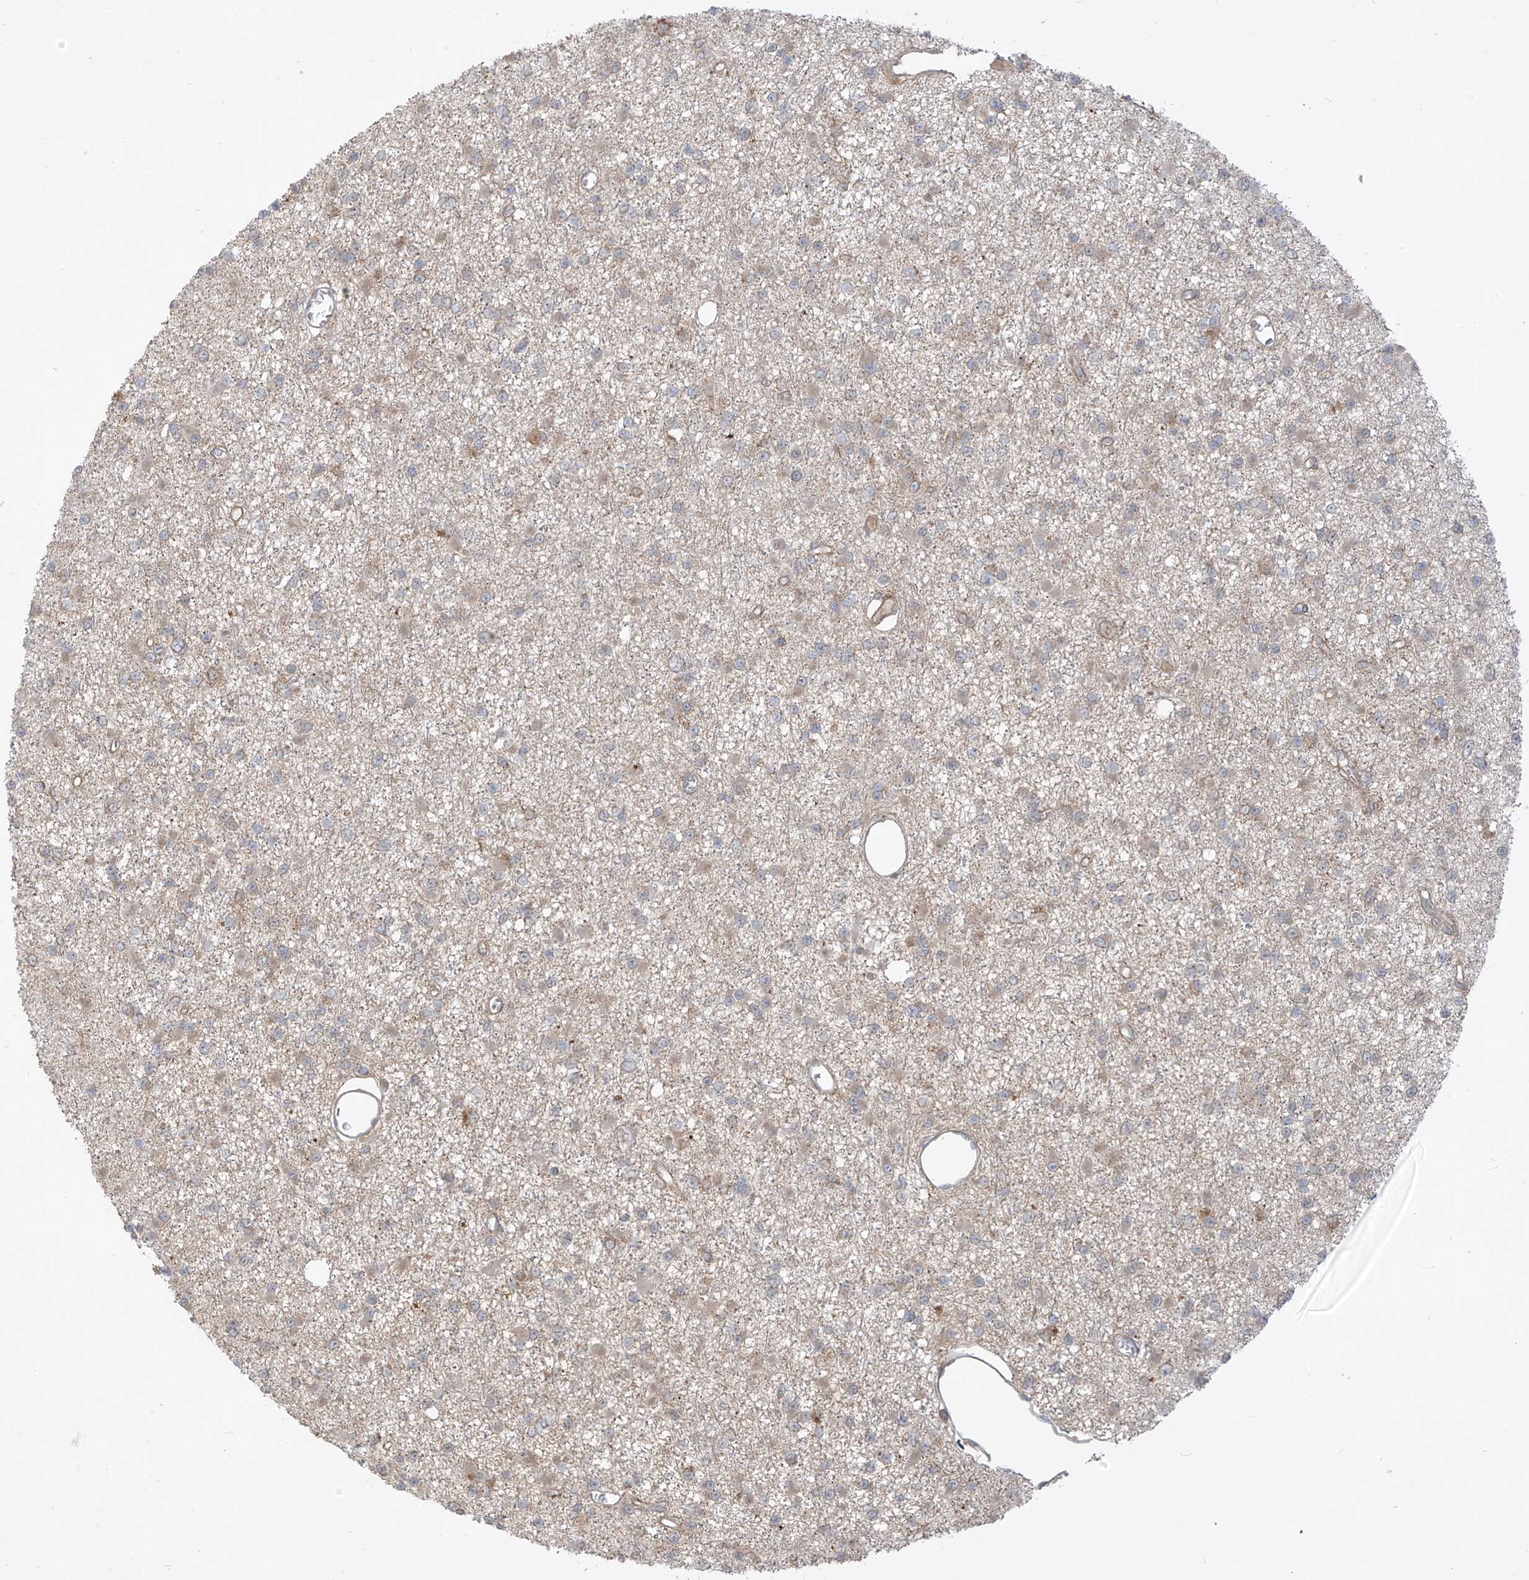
{"staining": {"intensity": "weak", "quantity": "25%-75%", "location": "cytoplasmic/membranous"}, "tissue": "glioma", "cell_type": "Tumor cells", "image_type": "cancer", "snomed": [{"axis": "morphology", "description": "Glioma, malignant, Low grade"}, {"axis": "topography", "description": "Brain"}], "caption": "A brown stain highlights weak cytoplasmic/membranous staining of a protein in malignant low-grade glioma tumor cells. Nuclei are stained in blue.", "gene": "KATNIP", "patient": {"sex": "female", "age": 22}}